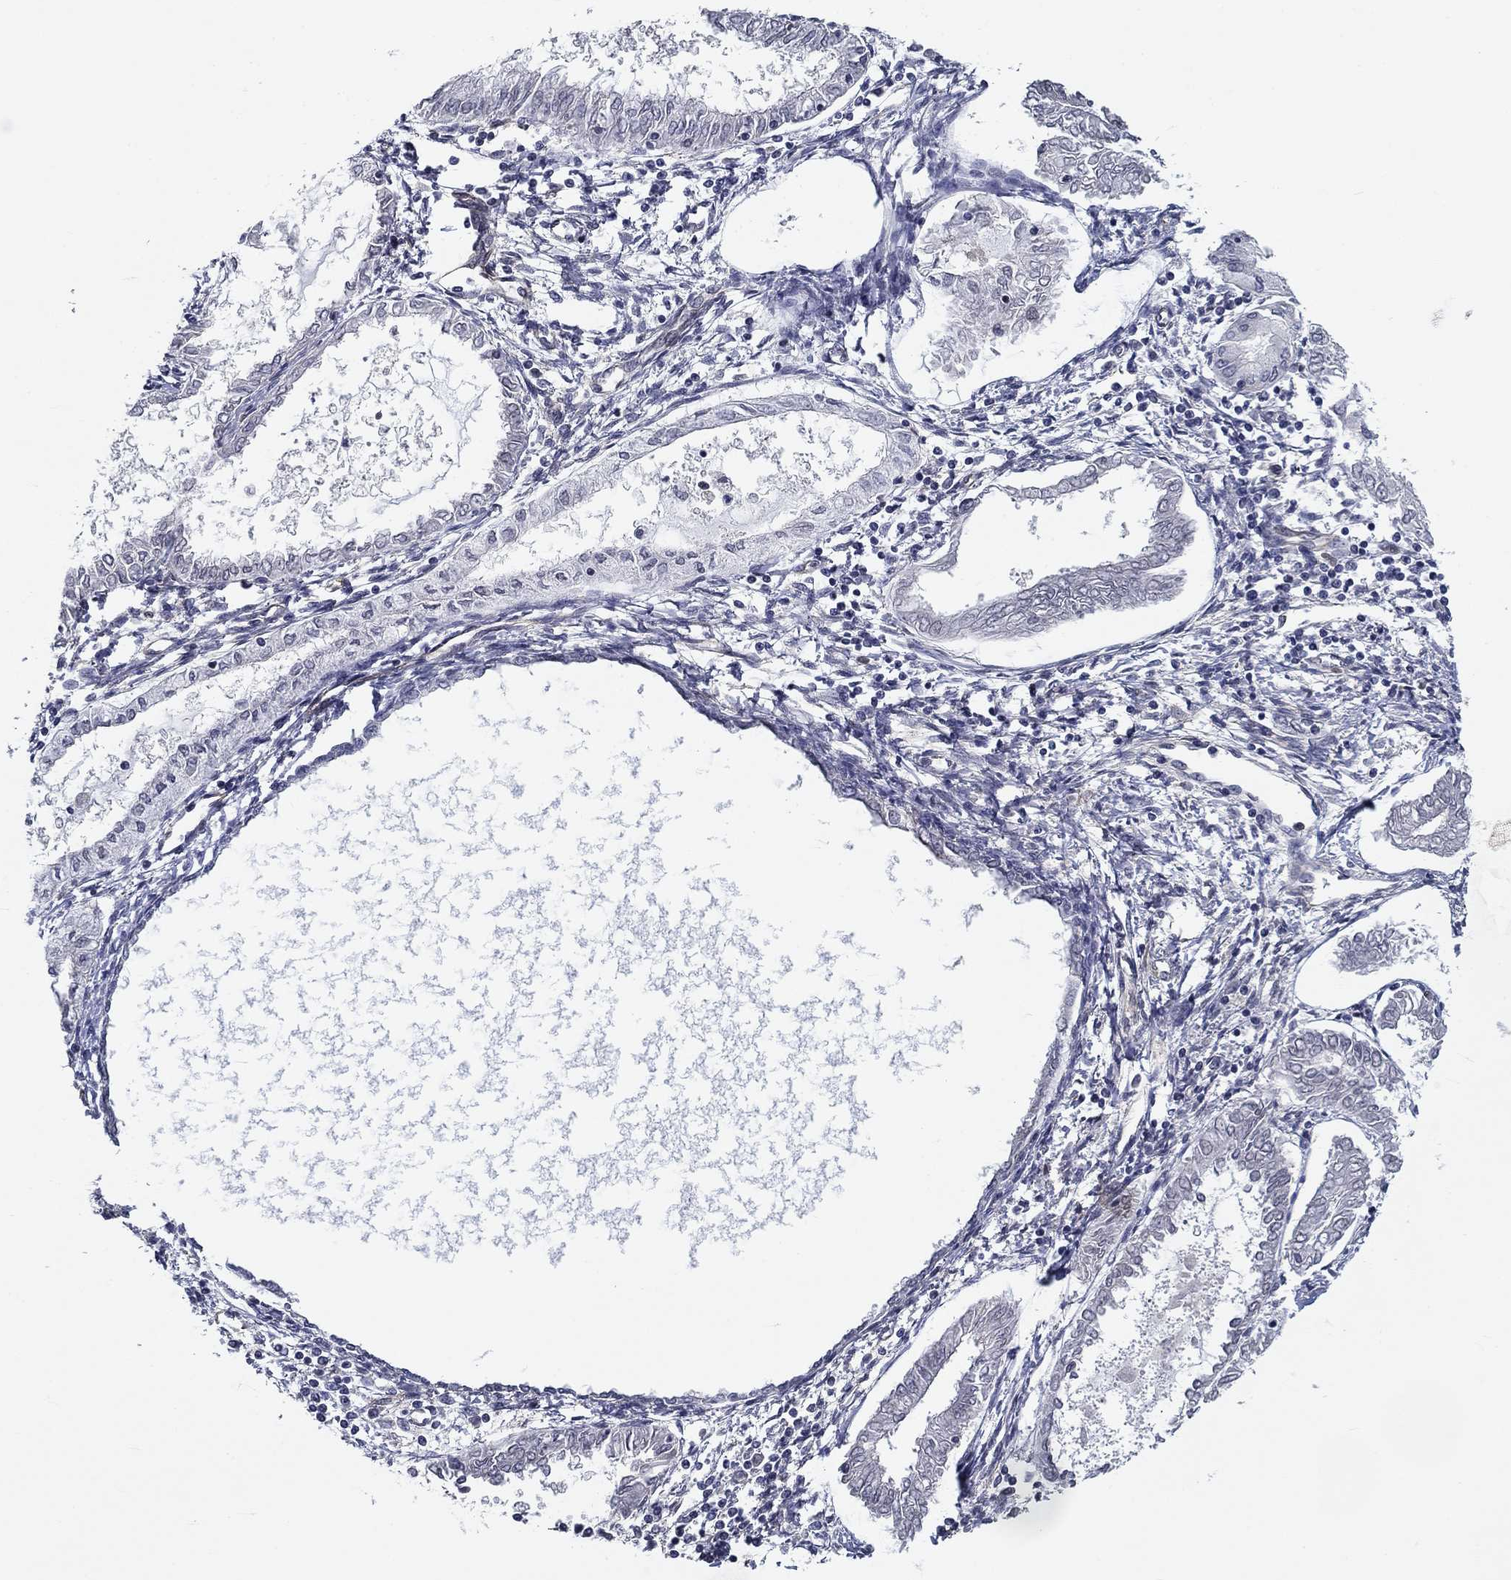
{"staining": {"intensity": "negative", "quantity": "none", "location": "none"}, "tissue": "endometrial cancer", "cell_type": "Tumor cells", "image_type": "cancer", "snomed": [{"axis": "morphology", "description": "Adenocarcinoma, NOS"}, {"axis": "topography", "description": "Endometrium"}], "caption": "Immunohistochemical staining of adenocarcinoma (endometrial) shows no significant positivity in tumor cells.", "gene": "SYNC", "patient": {"sex": "female", "age": 68}}